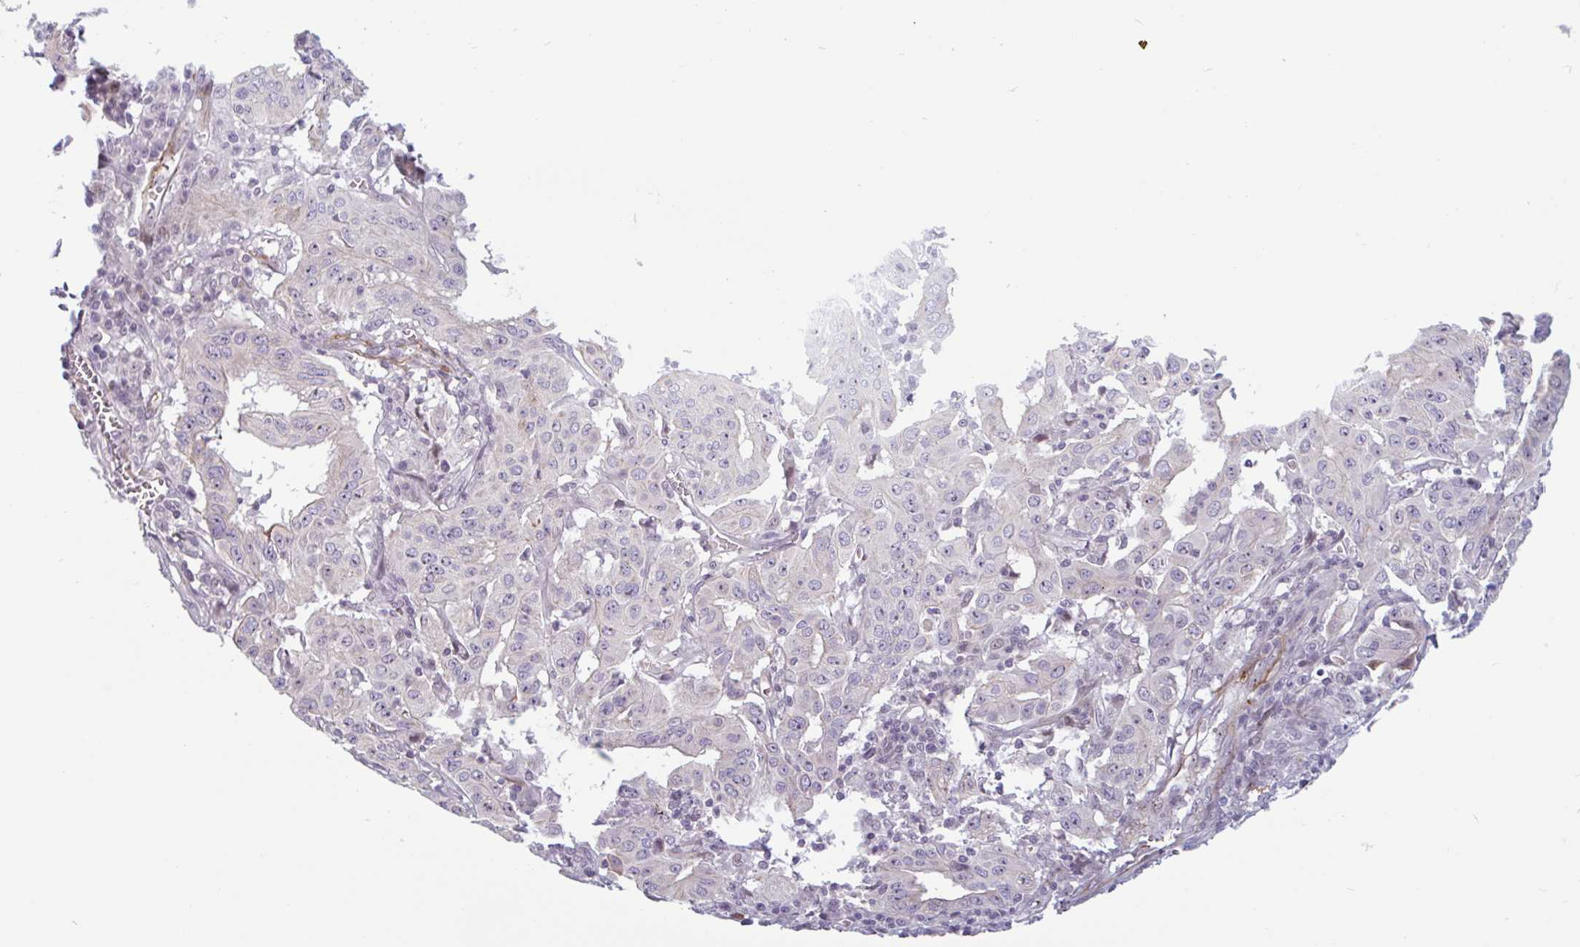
{"staining": {"intensity": "negative", "quantity": "none", "location": "none"}, "tissue": "pancreatic cancer", "cell_type": "Tumor cells", "image_type": "cancer", "snomed": [{"axis": "morphology", "description": "Adenocarcinoma, NOS"}, {"axis": "topography", "description": "Pancreas"}], "caption": "Immunohistochemistry histopathology image of human pancreatic adenocarcinoma stained for a protein (brown), which displays no positivity in tumor cells.", "gene": "TMEM119", "patient": {"sex": "male", "age": 63}}